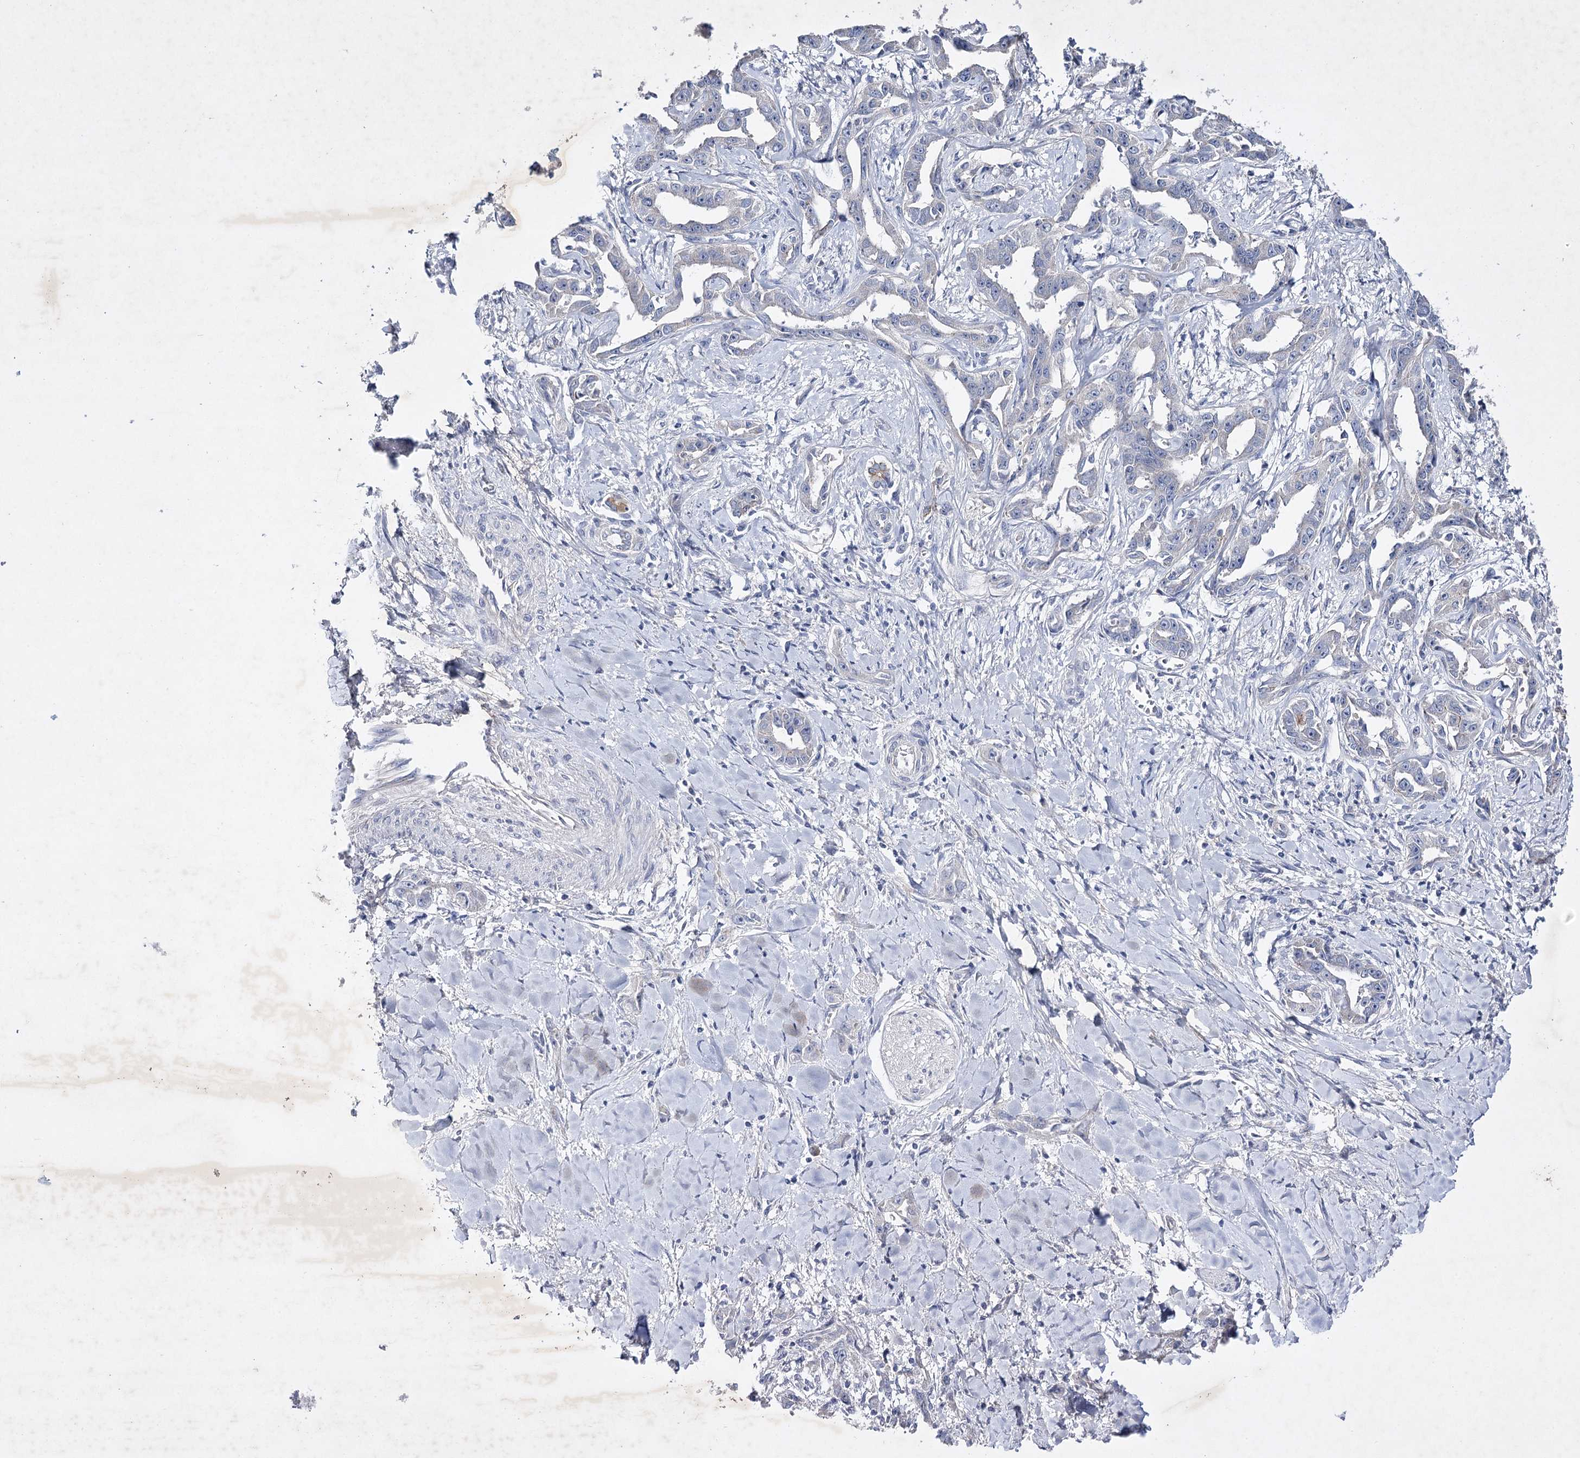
{"staining": {"intensity": "negative", "quantity": "none", "location": "none"}, "tissue": "liver cancer", "cell_type": "Tumor cells", "image_type": "cancer", "snomed": [{"axis": "morphology", "description": "Cholangiocarcinoma"}, {"axis": "topography", "description": "Liver"}], "caption": "Liver cholangiocarcinoma was stained to show a protein in brown. There is no significant positivity in tumor cells. (DAB (3,3'-diaminobenzidine) immunohistochemistry visualized using brightfield microscopy, high magnification).", "gene": "COX15", "patient": {"sex": "male", "age": 59}}